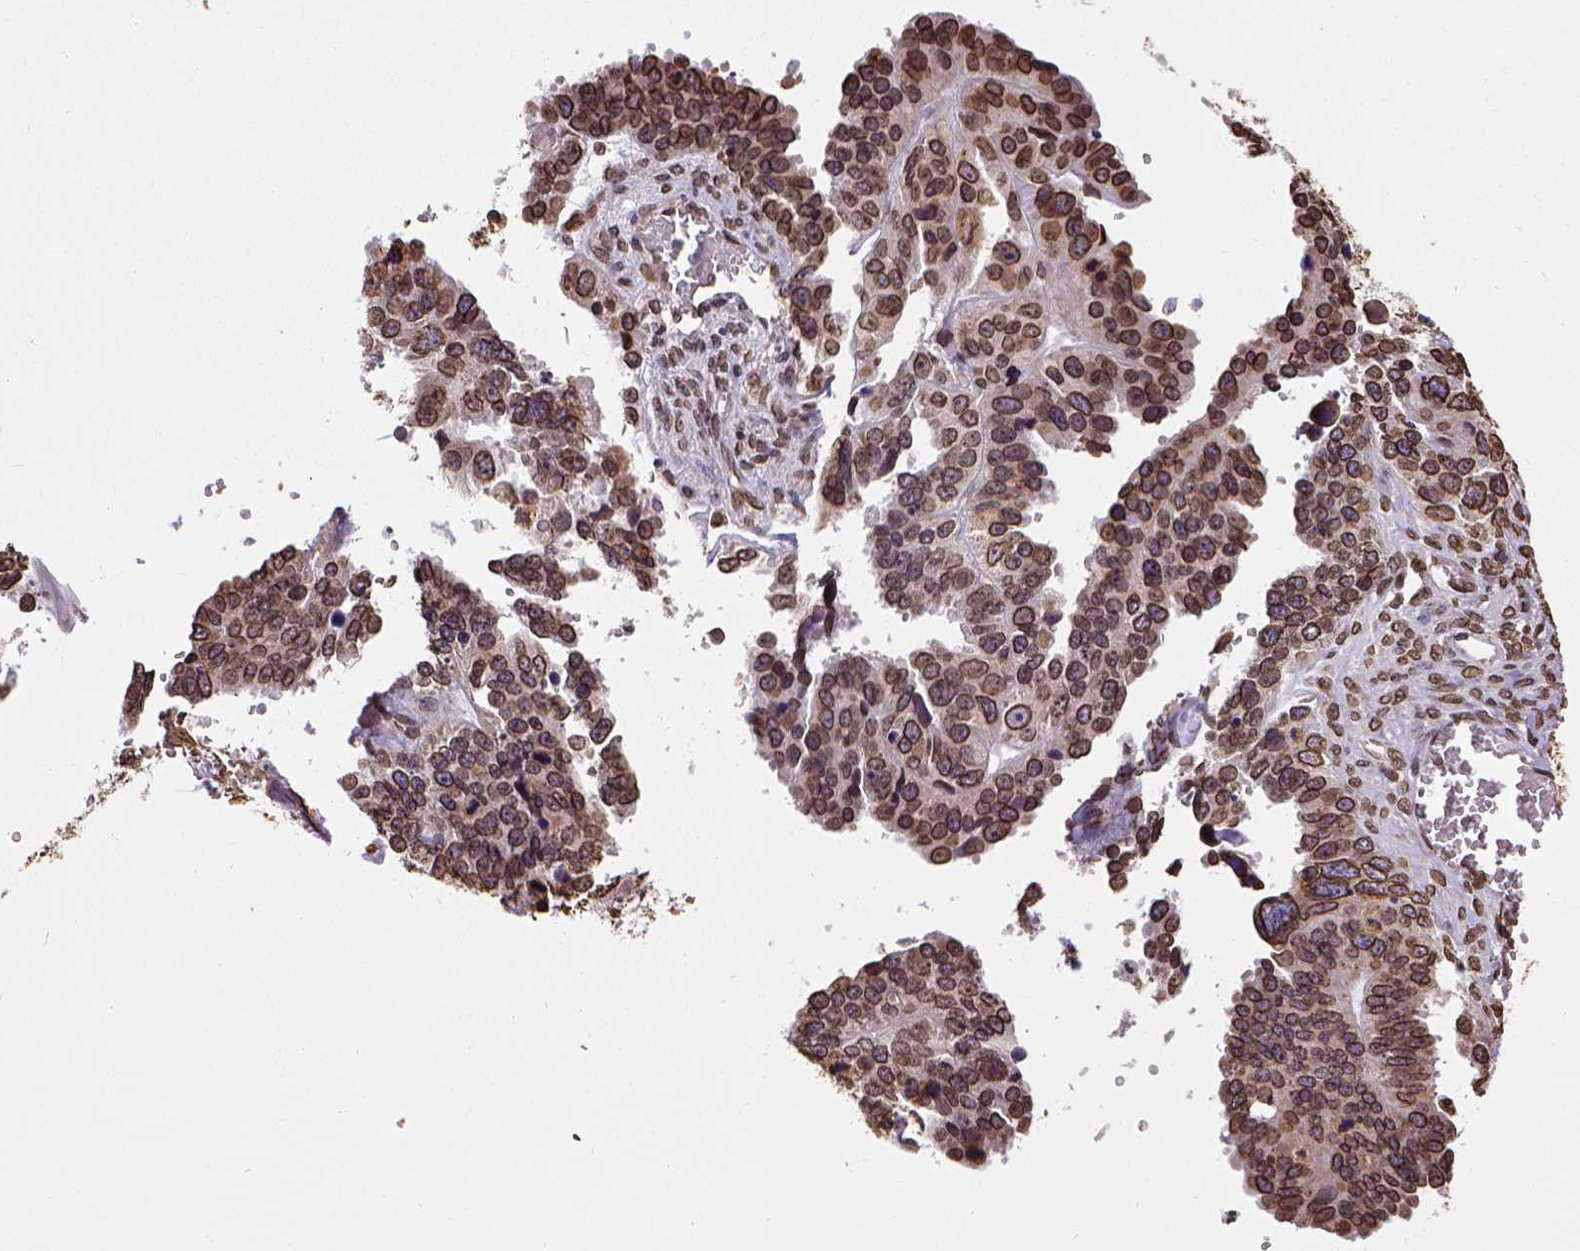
{"staining": {"intensity": "strong", "quantity": ">75%", "location": "cytoplasmic/membranous,nuclear"}, "tissue": "ovarian cancer", "cell_type": "Tumor cells", "image_type": "cancer", "snomed": [{"axis": "morphology", "description": "Cystadenocarcinoma, serous, NOS"}, {"axis": "topography", "description": "Ovary"}], "caption": "High-magnification brightfield microscopy of serous cystadenocarcinoma (ovarian) stained with DAB (3,3'-diaminobenzidine) (brown) and counterstained with hematoxylin (blue). tumor cells exhibit strong cytoplasmic/membranous and nuclear positivity is present in about>75% of cells.", "gene": "MTDH", "patient": {"sex": "female", "age": 76}}